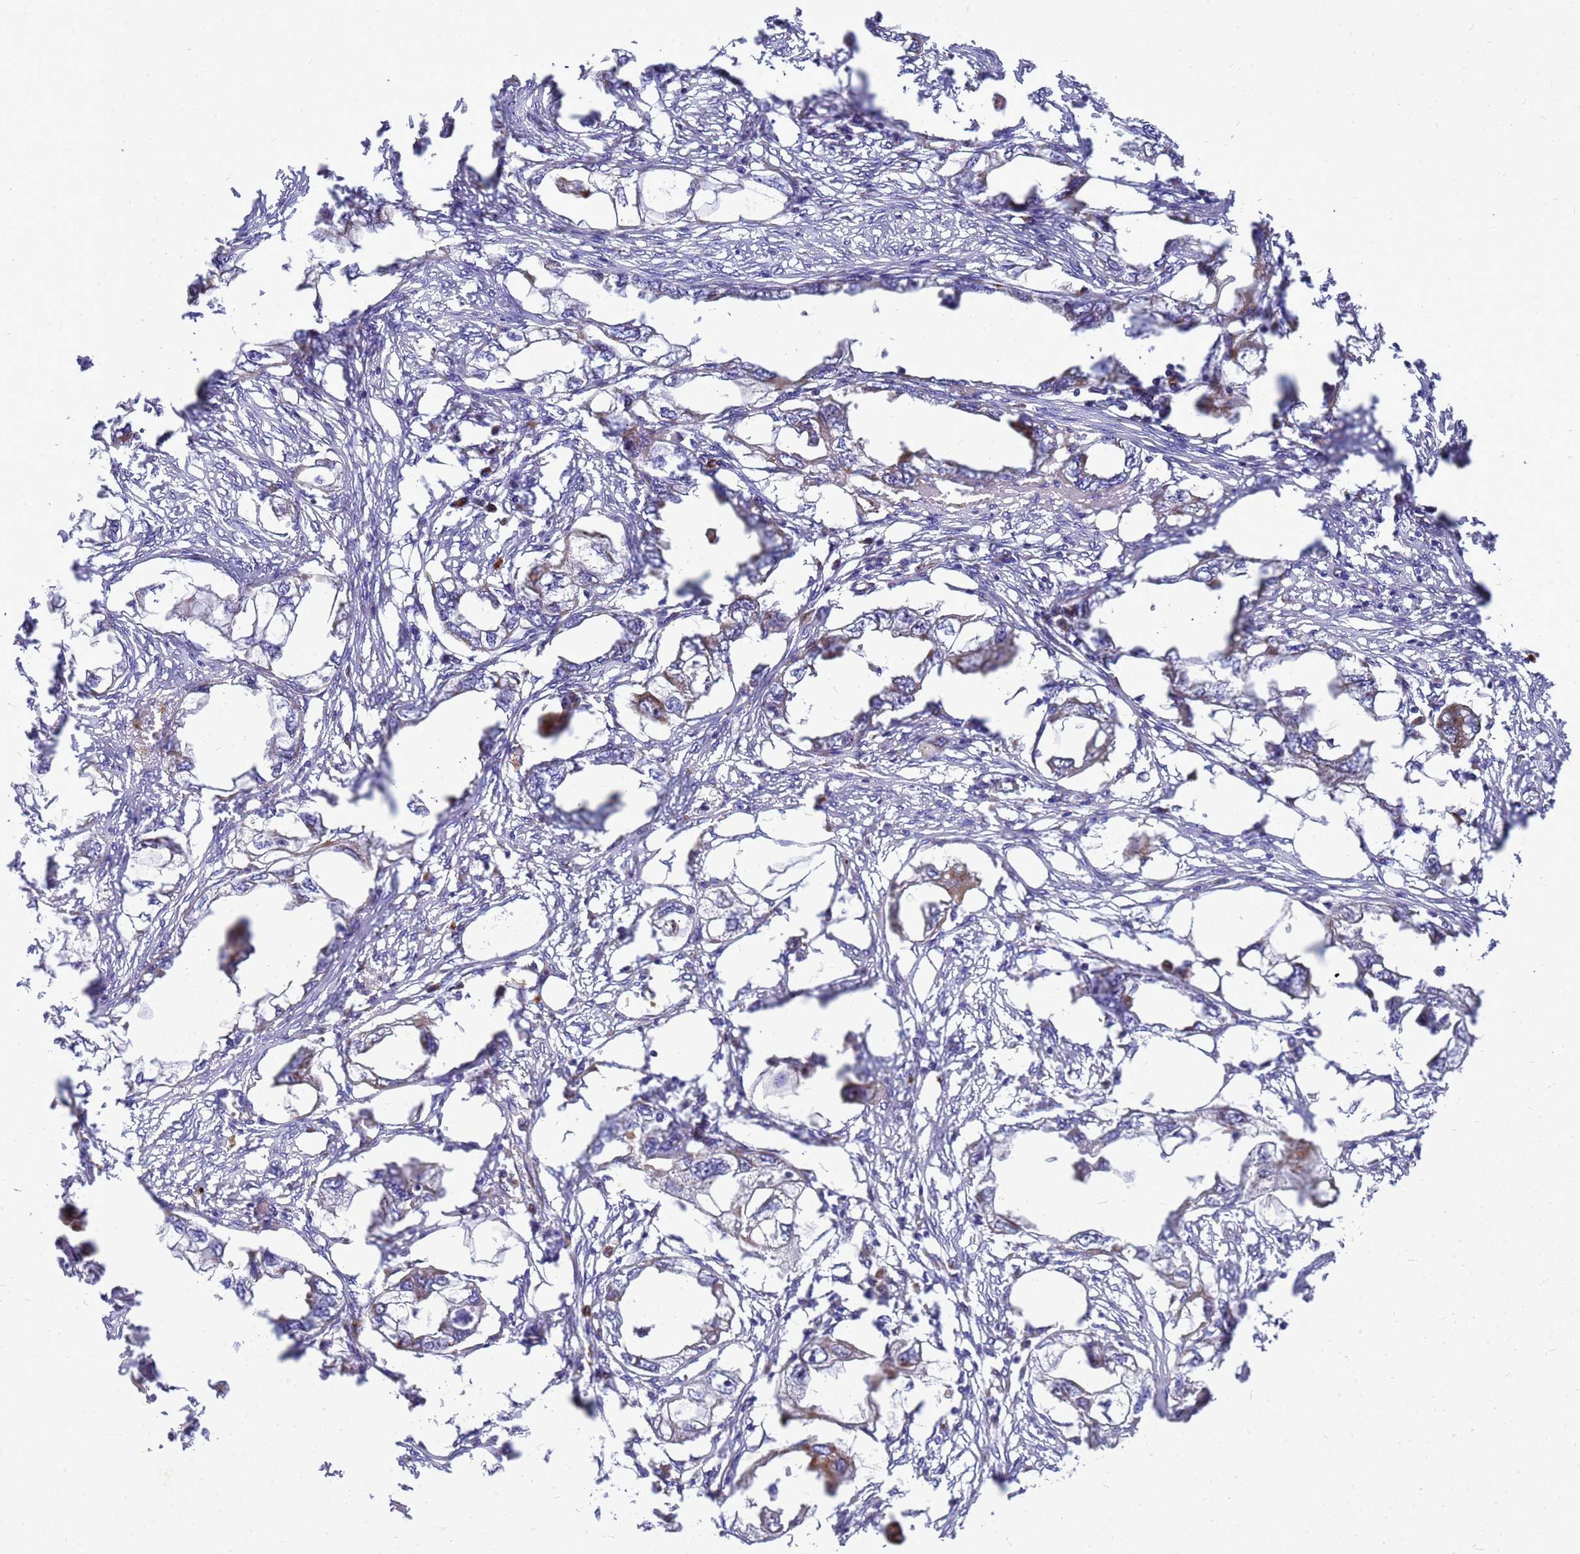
{"staining": {"intensity": "weak", "quantity": "<25%", "location": "cytoplasmic/membranous"}, "tissue": "endometrial cancer", "cell_type": "Tumor cells", "image_type": "cancer", "snomed": [{"axis": "morphology", "description": "Adenocarcinoma, NOS"}, {"axis": "morphology", "description": "Adenocarcinoma, metastatic, NOS"}, {"axis": "topography", "description": "Adipose tissue"}, {"axis": "topography", "description": "Endometrium"}], "caption": "Micrograph shows no significant protein positivity in tumor cells of endometrial cancer (adenocarcinoma).", "gene": "POP7", "patient": {"sex": "female", "age": 67}}